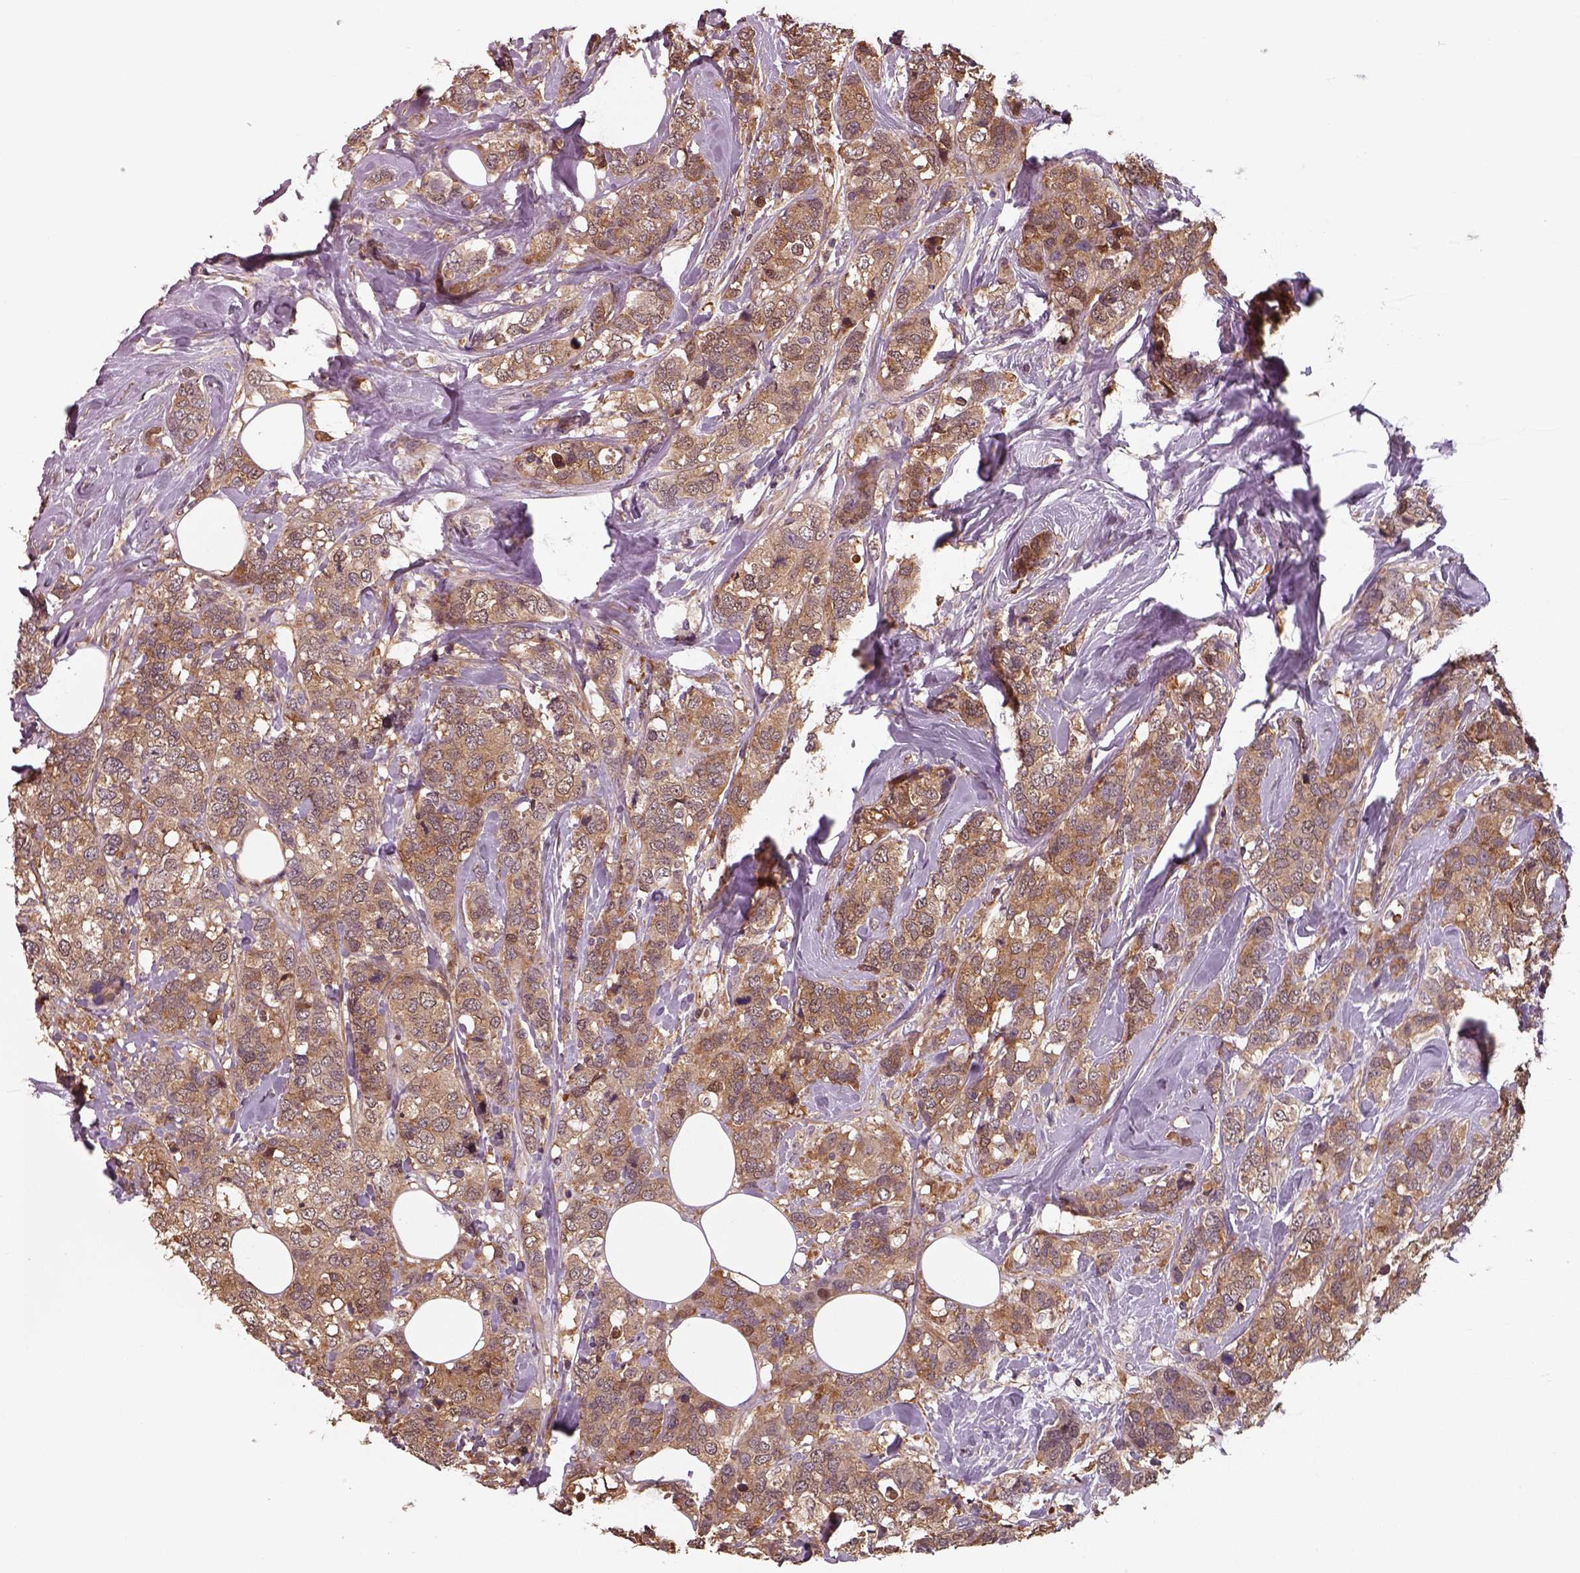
{"staining": {"intensity": "moderate", "quantity": ">75%", "location": "cytoplasmic/membranous"}, "tissue": "breast cancer", "cell_type": "Tumor cells", "image_type": "cancer", "snomed": [{"axis": "morphology", "description": "Lobular carcinoma"}, {"axis": "topography", "description": "Breast"}], "caption": "This photomicrograph displays breast lobular carcinoma stained with immunohistochemistry to label a protein in brown. The cytoplasmic/membranous of tumor cells show moderate positivity for the protein. Nuclei are counter-stained blue.", "gene": "ISYNA1", "patient": {"sex": "female", "age": 59}}